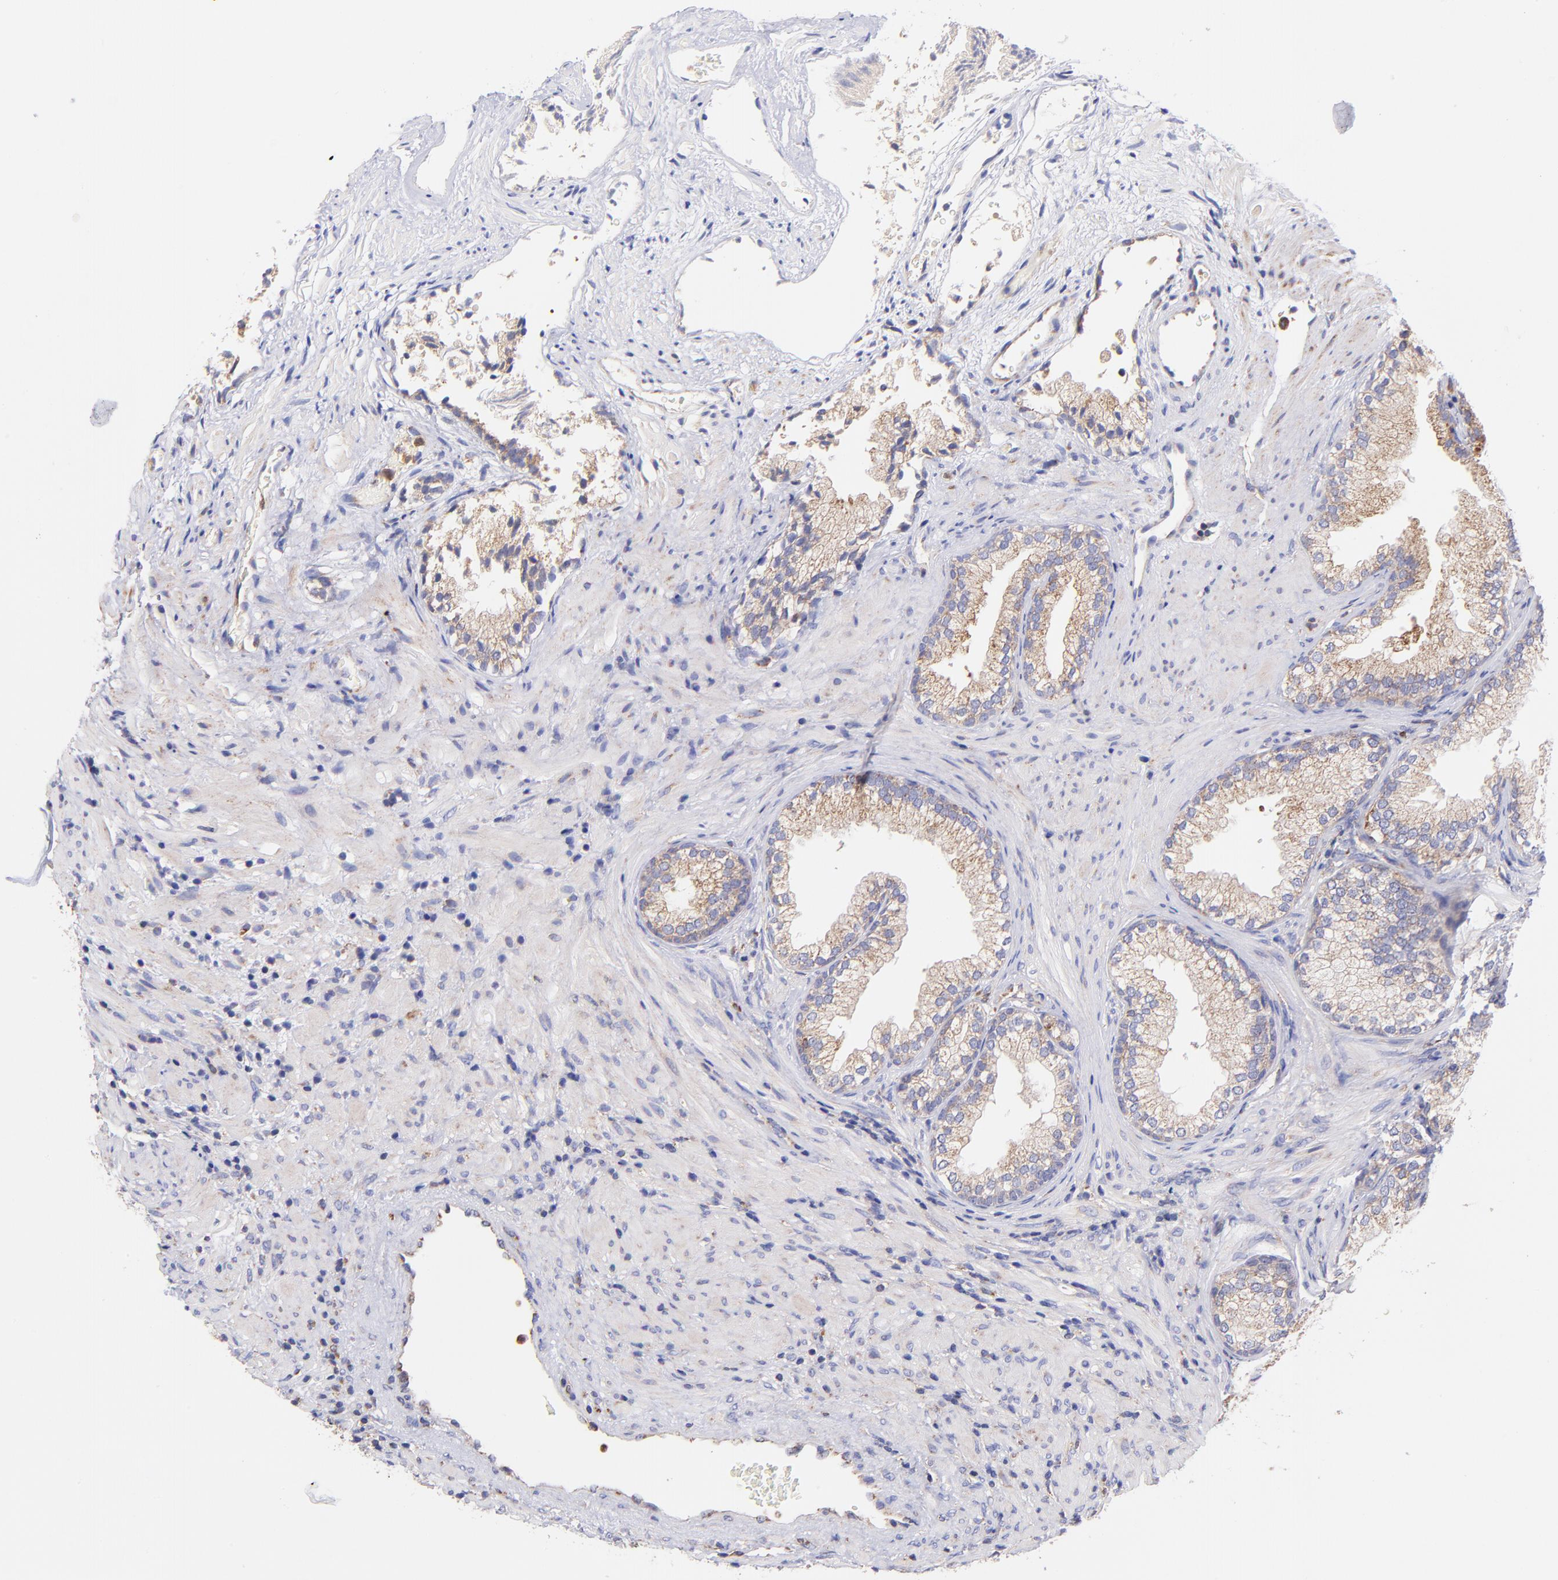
{"staining": {"intensity": "weak", "quantity": ">75%", "location": "cytoplasmic/membranous"}, "tissue": "prostate", "cell_type": "Glandular cells", "image_type": "normal", "snomed": [{"axis": "morphology", "description": "Normal tissue, NOS"}, {"axis": "topography", "description": "Prostate"}], "caption": "Human prostate stained with a brown dye shows weak cytoplasmic/membranous positive expression in approximately >75% of glandular cells.", "gene": "PREX1", "patient": {"sex": "male", "age": 76}}